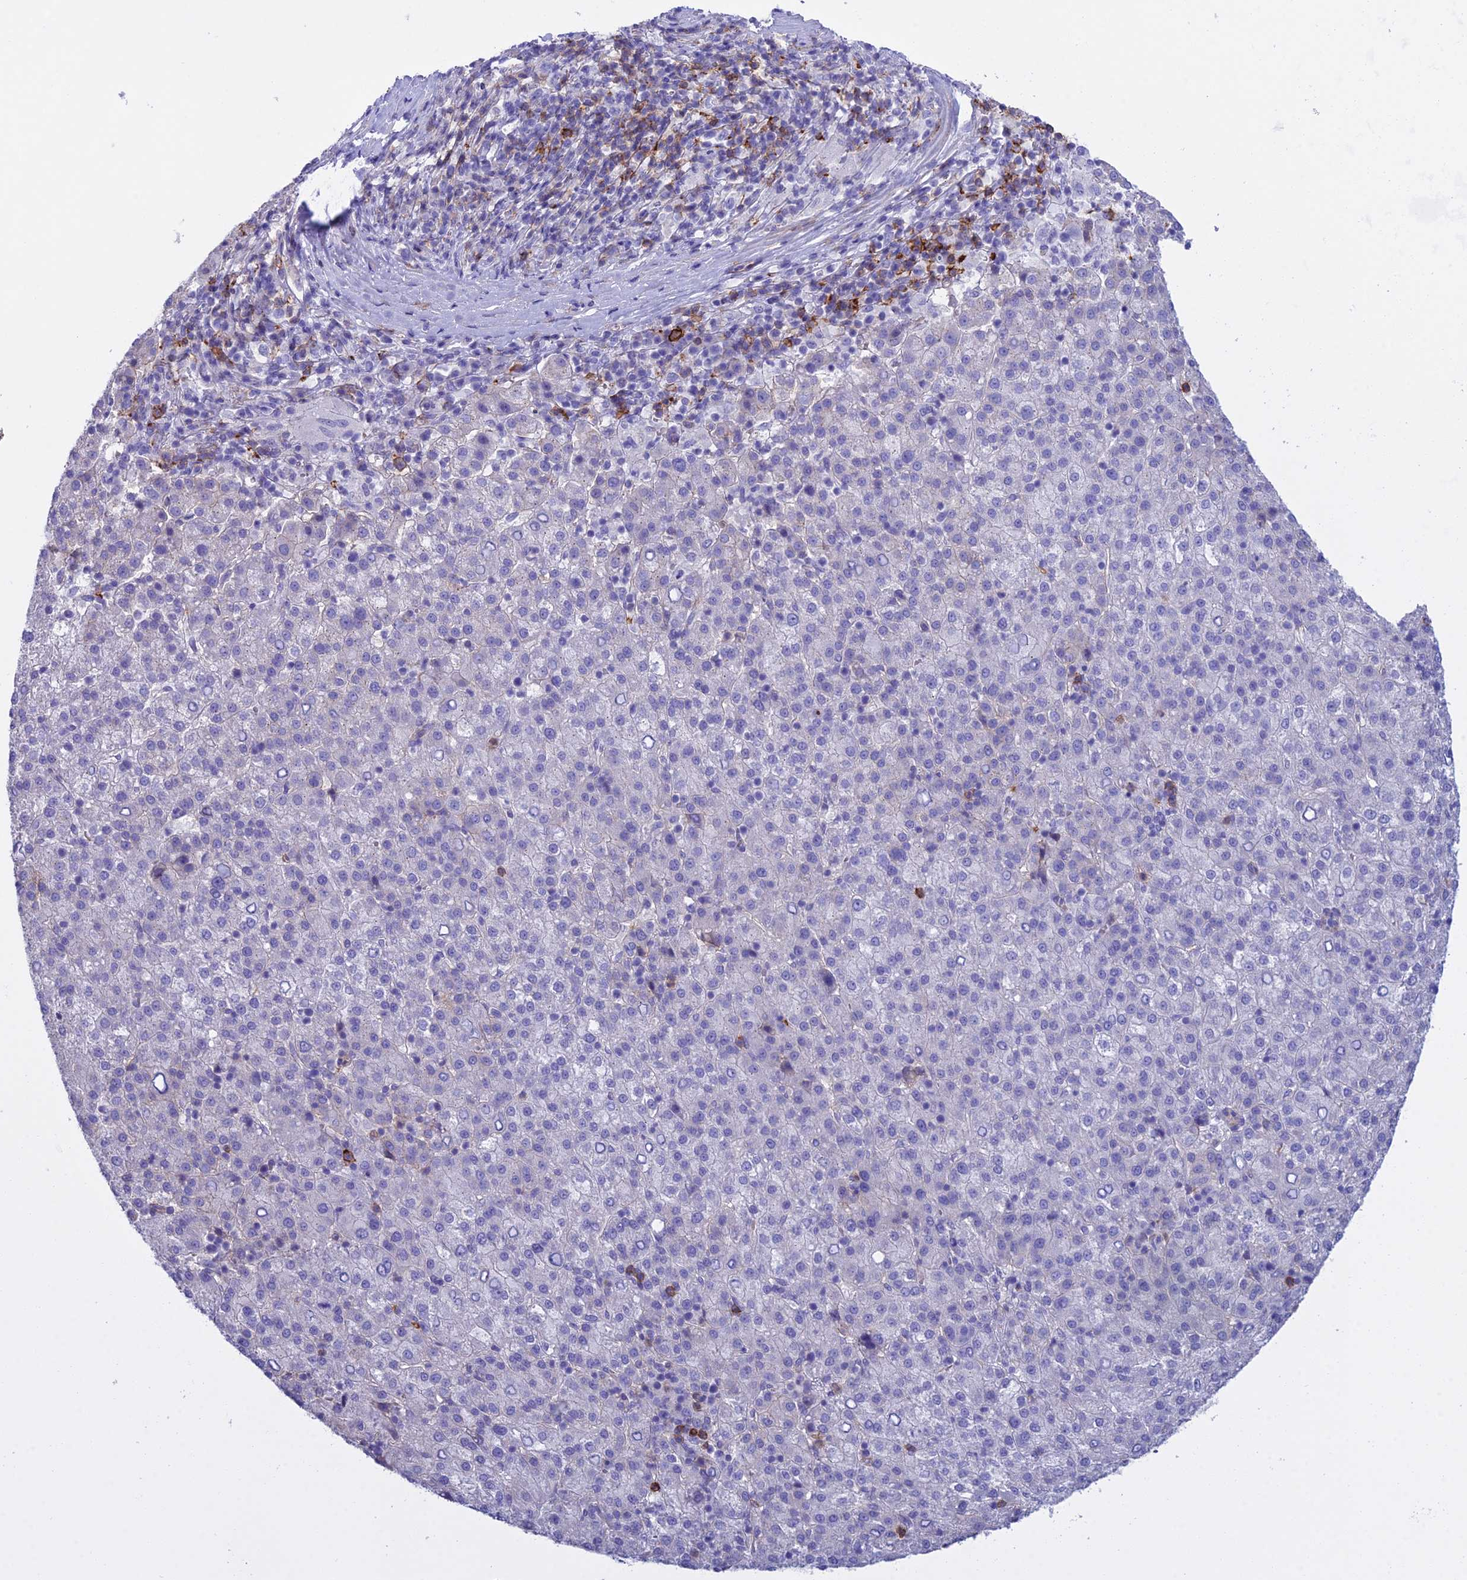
{"staining": {"intensity": "negative", "quantity": "none", "location": "none"}, "tissue": "liver cancer", "cell_type": "Tumor cells", "image_type": "cancer", "snomed": [{"axis": "morphology", "description": "Carcinoma, Hepatocellular, NOS"}, {"axis": "topography", "description": "Liver"}], "caption": "Immunohistochemistry (IHC) of human hepatocellular carcinoma (liver) demonstrates no expression in tumor cells.", "gene": "OR1Q1", "patient": {"sex": "female", "age": 58}}